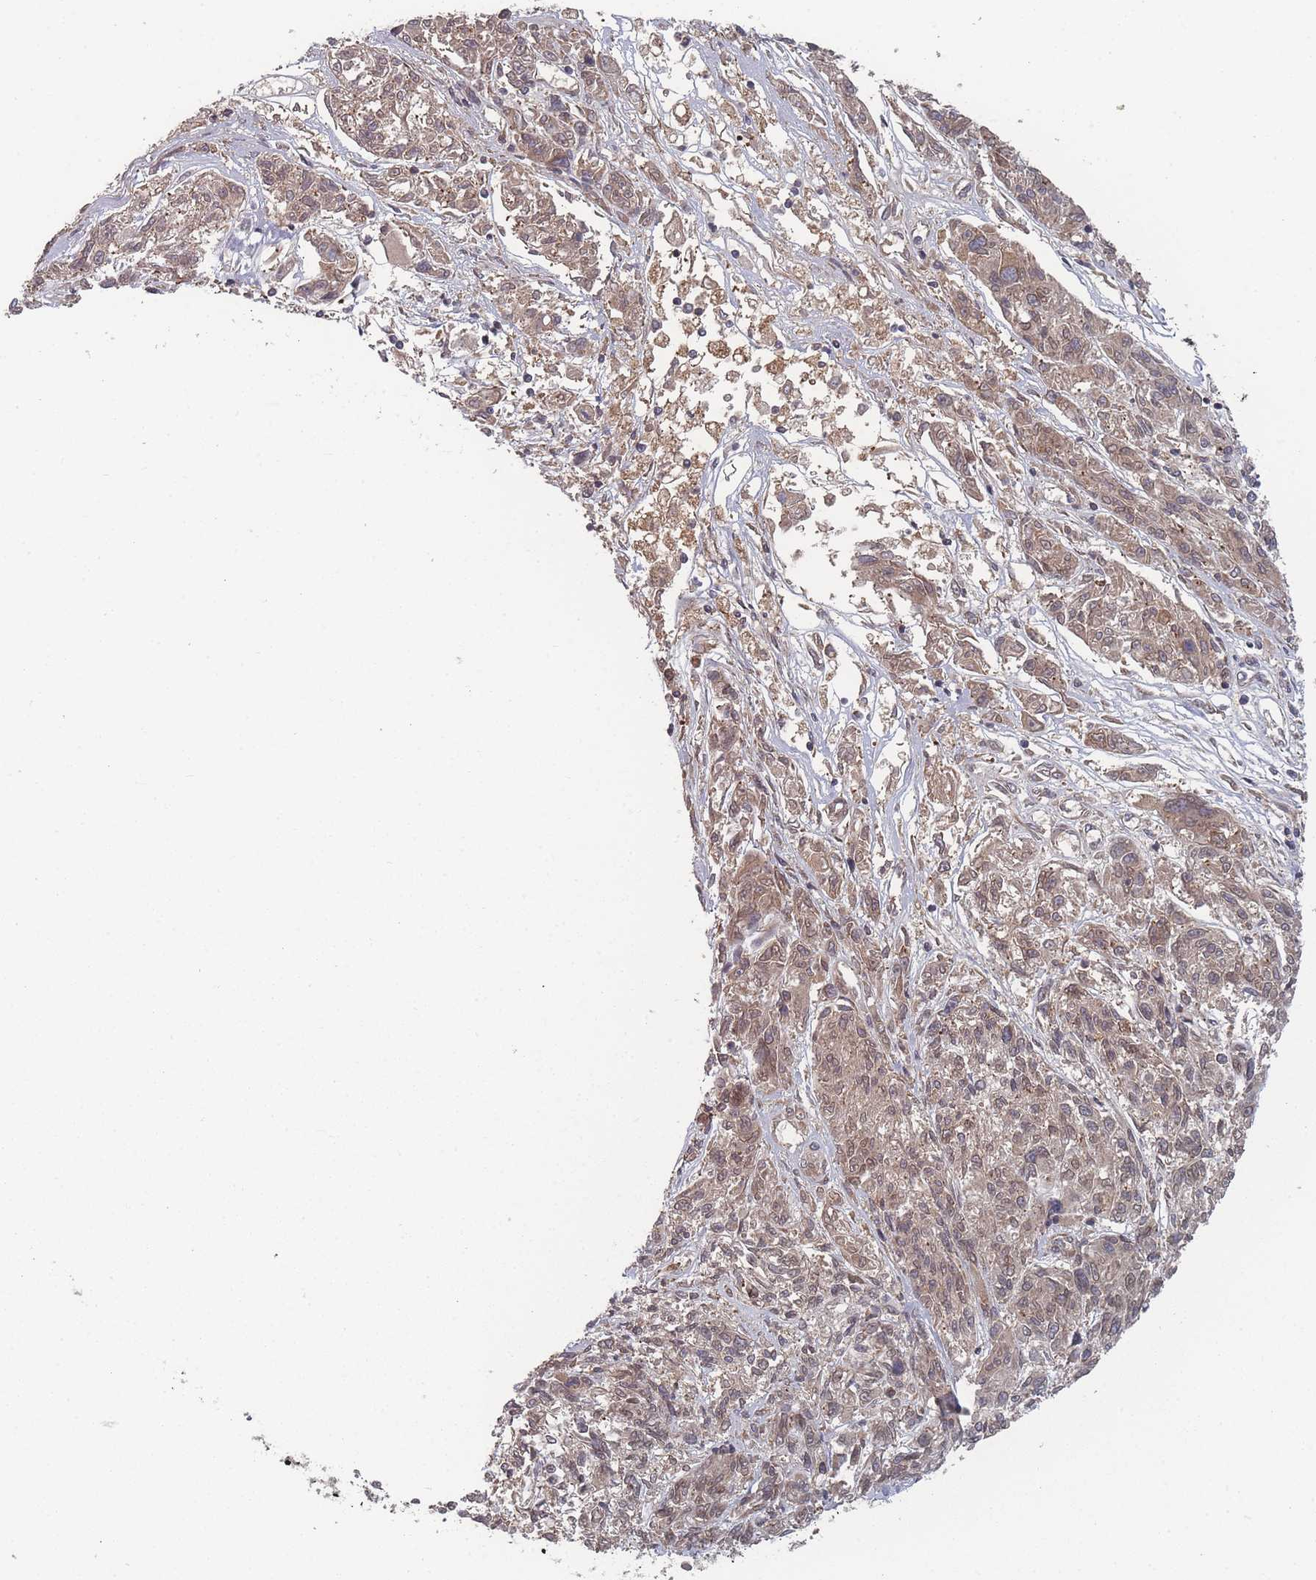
{"staining": {"intensity": "weak", "quantity": ">75%", "location": "cytoplasmic/membranous,nuclear"}, "tissue": "melanoma", "cell_type": "Tumor cells", "image_type": "cancer", "snomed": [{"axis": "morphology", "description": "Malignant melanoma, NOS"}, {"axis": "topography", "description": "Skin"}], "caption": "Human malignant melanoma stained with a protein marker reveals weak staining in tumor cells.", "gene": "TBC1D25", "patient": {"sex": "male", "age": 53}}